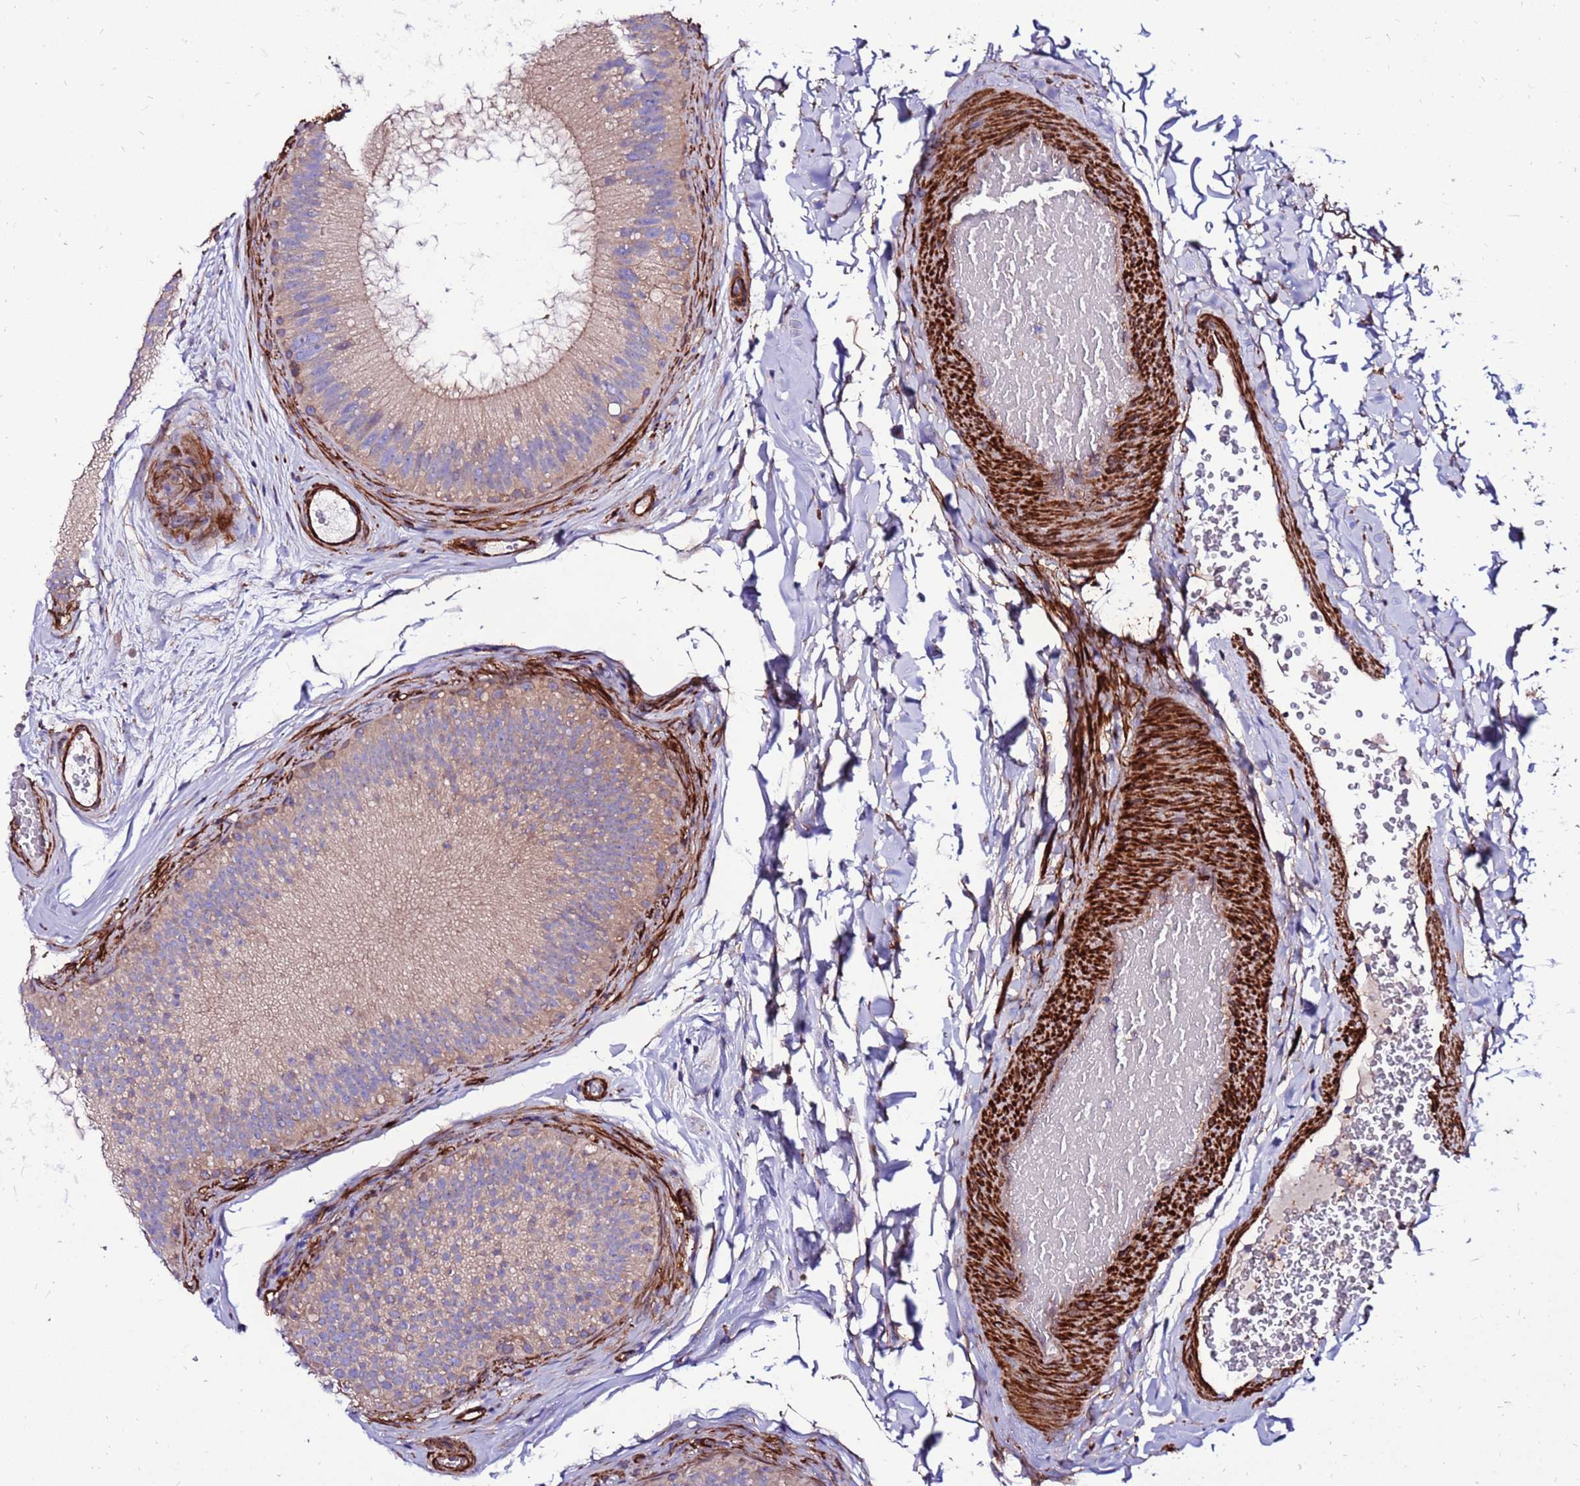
{"staining": {"intensity": "weak", "quantity": "25%-75%", "location": "cytoplasmic/membranous"}, "tissue": "epididymis", "cell_type": "Glandular cells", "image_type": "normal", "snomed": [{"axis": "morphology", "description": "Normal tissue, NOS"}, {"axis": "topography", "description": "Epididymis"}], "caption": "Epididymis stained with DAB (3,3'-diaminobenzidine) IHC exhibits low levels of weak cytoplasmic/membranous expression in about 25%-75% of glandular cells.", "gene": "EI24", "patient": {"sex": "male", "age": 45}}